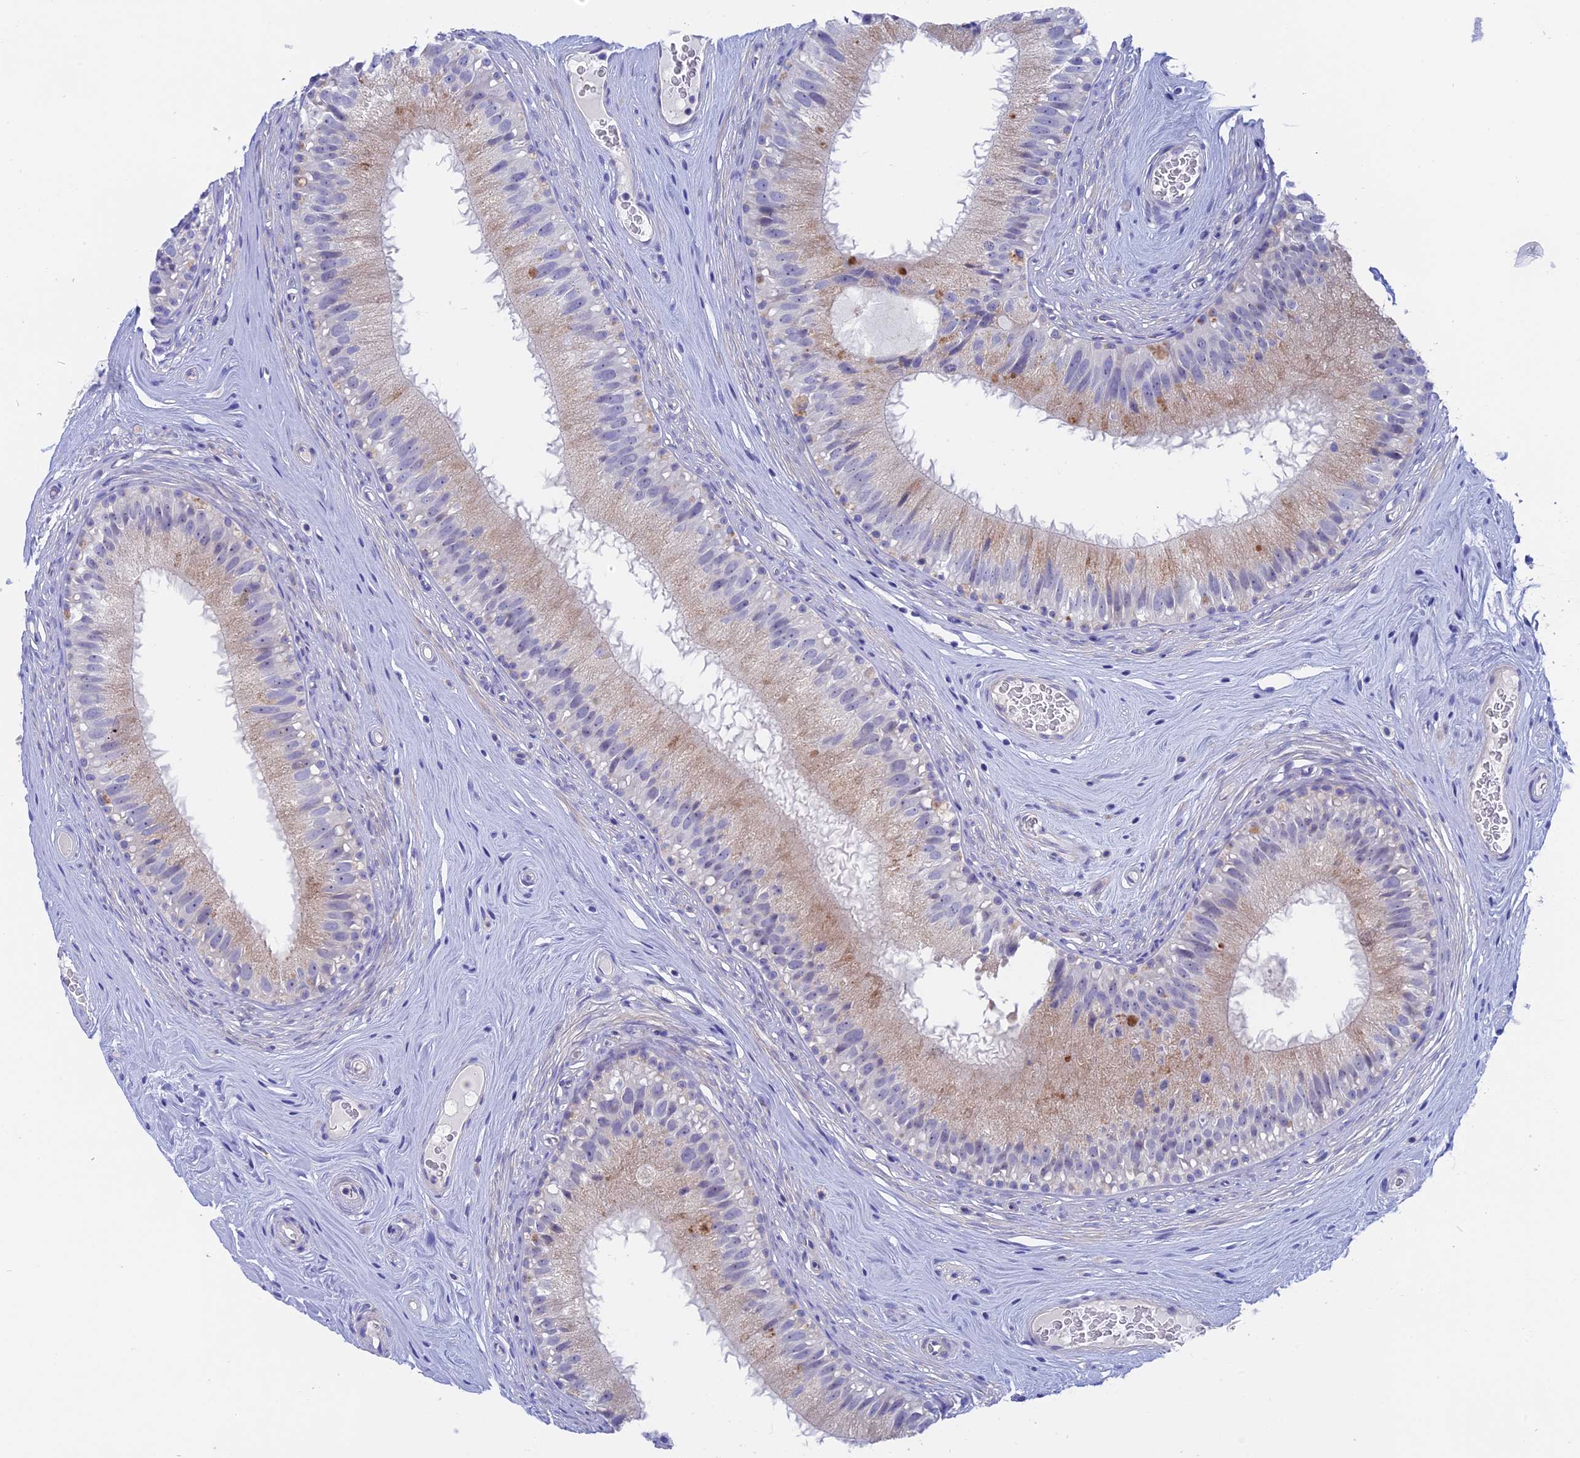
{"staining": {"intensity": "weak", "quantity": "25%-75%", "location": "cytoplasmic/membranous"}, "tissue": "epididymis", "cell_type": "Glandular cells", "image_type": "normal", "snomed": [{"axis": "morphology", "description": "Normal tissue, NOS"}, {"axis": "topography", "description": "Epididymis"}], "caption": "Immunohistochemical staining of unremarkable epididymis demonstrates weak cytoplasmic/membranous protein expression in about 25%-75% of glandular cells.", "gene": "GLB1L", "patient": {"sex": "male", "age": 45}}